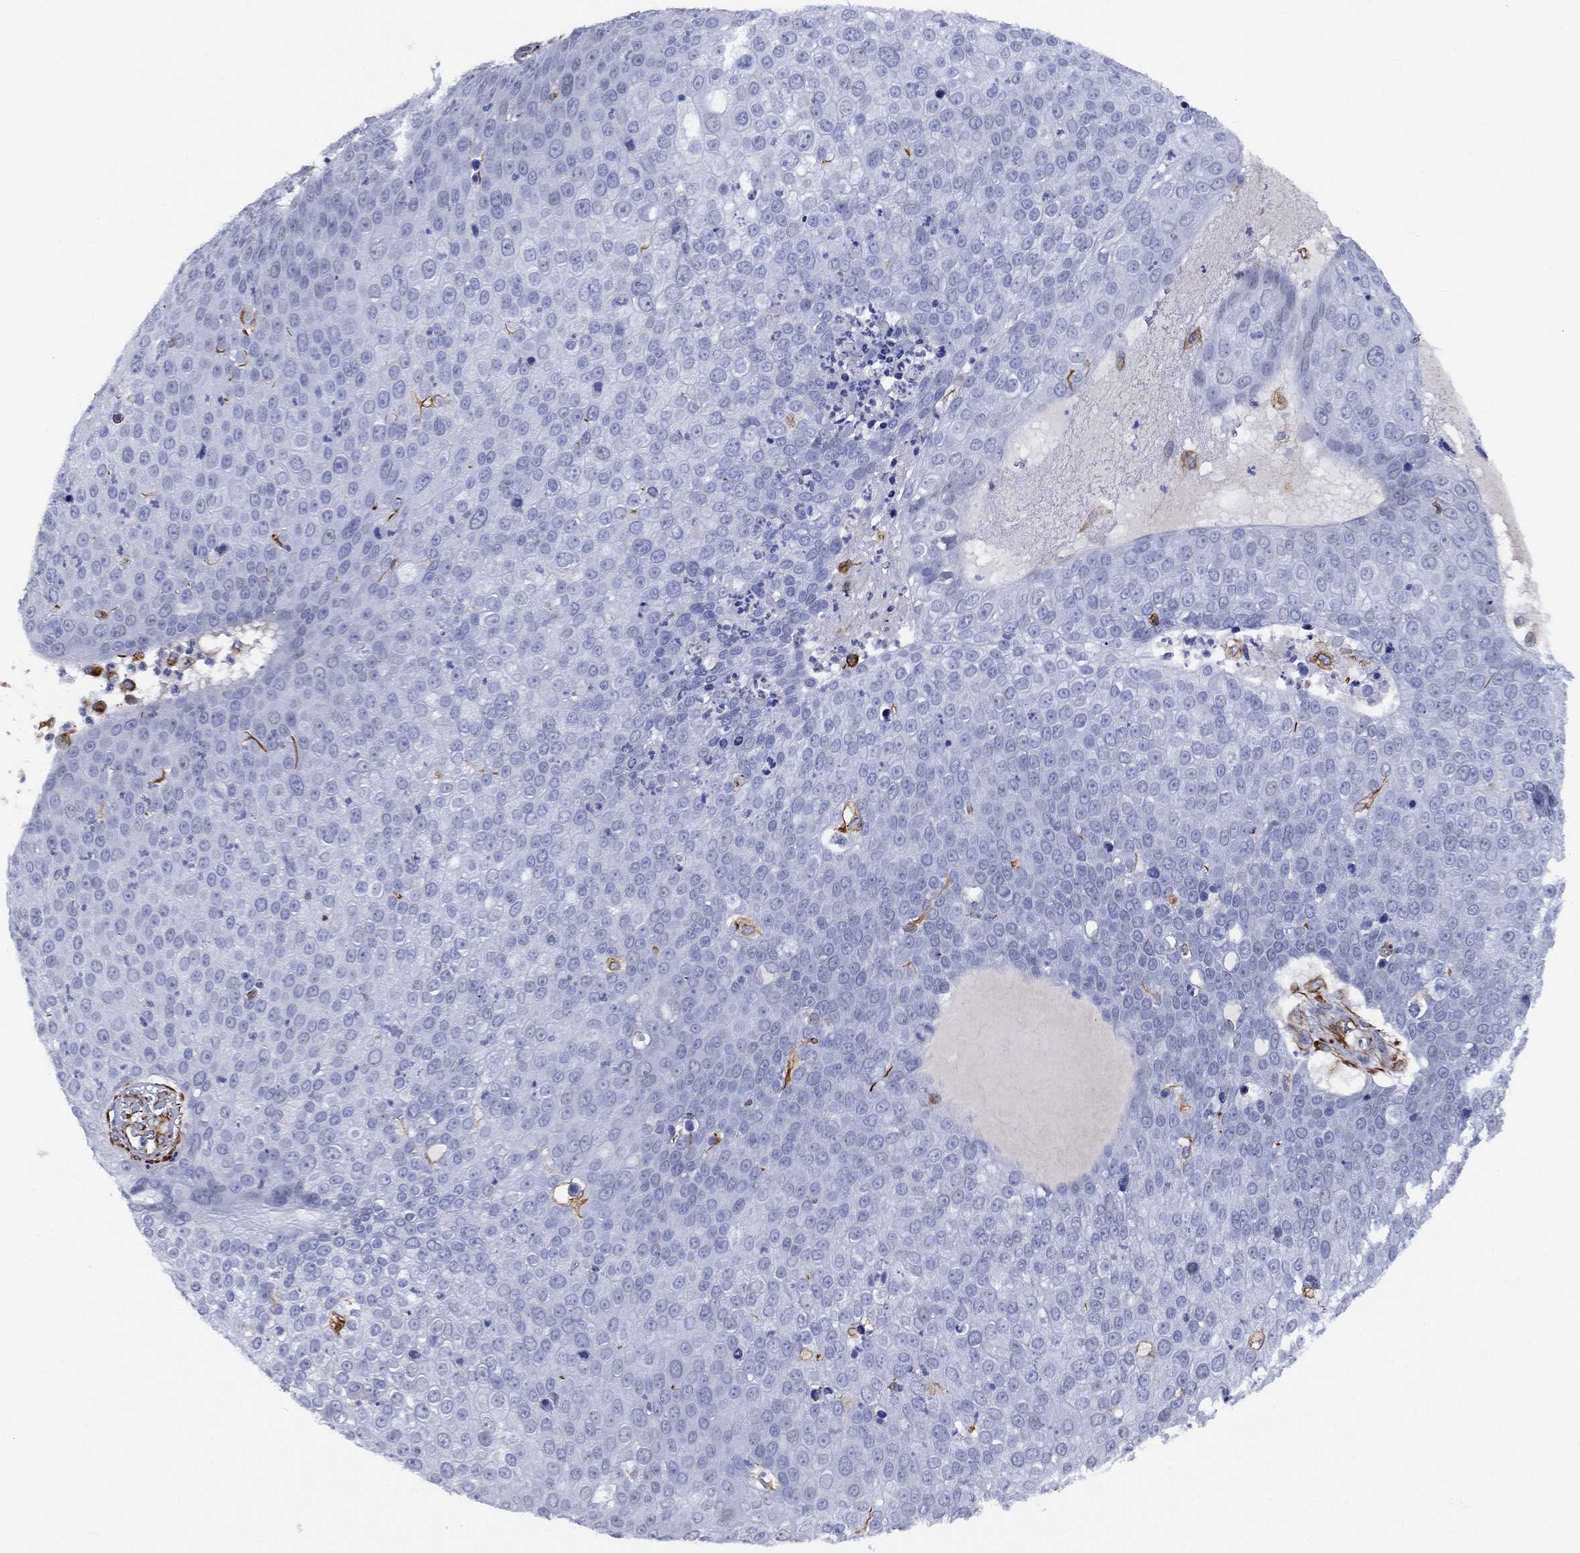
{"staining": {"intensity": "negative", "quantity": "none", "location": "none"}, "tissue": "skin cancer", "cell_type": "Tumor cells", "image_type": "cancer", "snomed": [{"axis": "morphology", "description": "Squamous cell carcinoma, NOS"}, {"axis": "topography", "description": "Skin"}], "caption": "IHC of human skin cancer displays no staining in tumor cells.", "gene": "MAS1", "patient": {"sex": "male", "age": 71}}